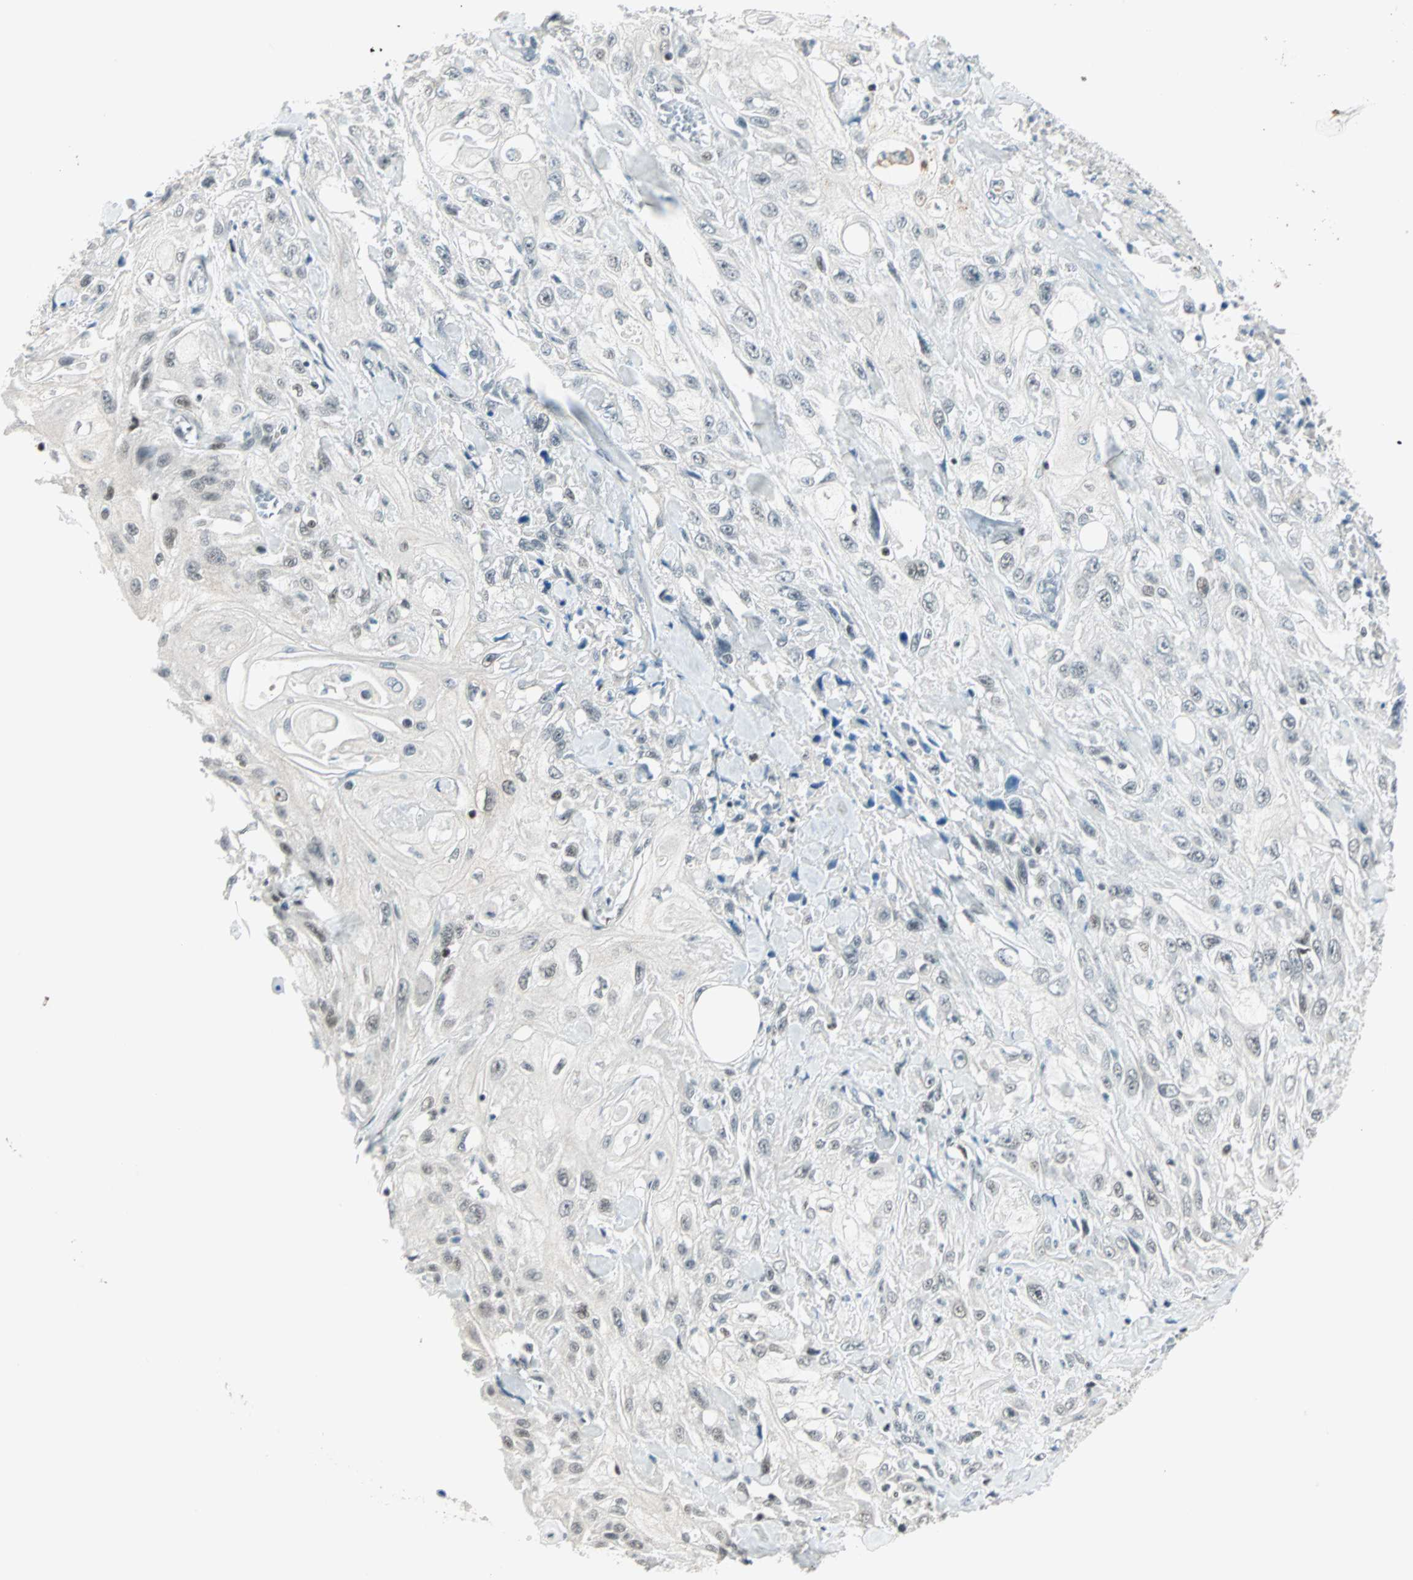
{"staining": {"intensity": "weak", "quantity": "<25%", "location": "nuclear"}, "tissue": "skin cancer", "cell_type": "Tumor cells", "image_type": "cancer", "snomed": [{"axis": "morphology", "description": "Squamous cell carcinoma, NOS"}, {"axis": "morphology", "description": "Squamous cell carcinoma, metastatic, NOS"}, {"axis": "topography", "description": "Skin"}, {"axis": "topography", "description": "Lymph node"}], "caption": "This is a histopathology image of immunohistochemistry (IHC) staining of skin metastatic squamous cell carcinoma, which shows no staining in tumor cells. (DAB (3,3'-diaminobenzidine) immunohistochemistry visualized using brightfield microscopy, high magnification).", "gene": "SIN3A", "patient": {"sex": "male", "age": 75}}